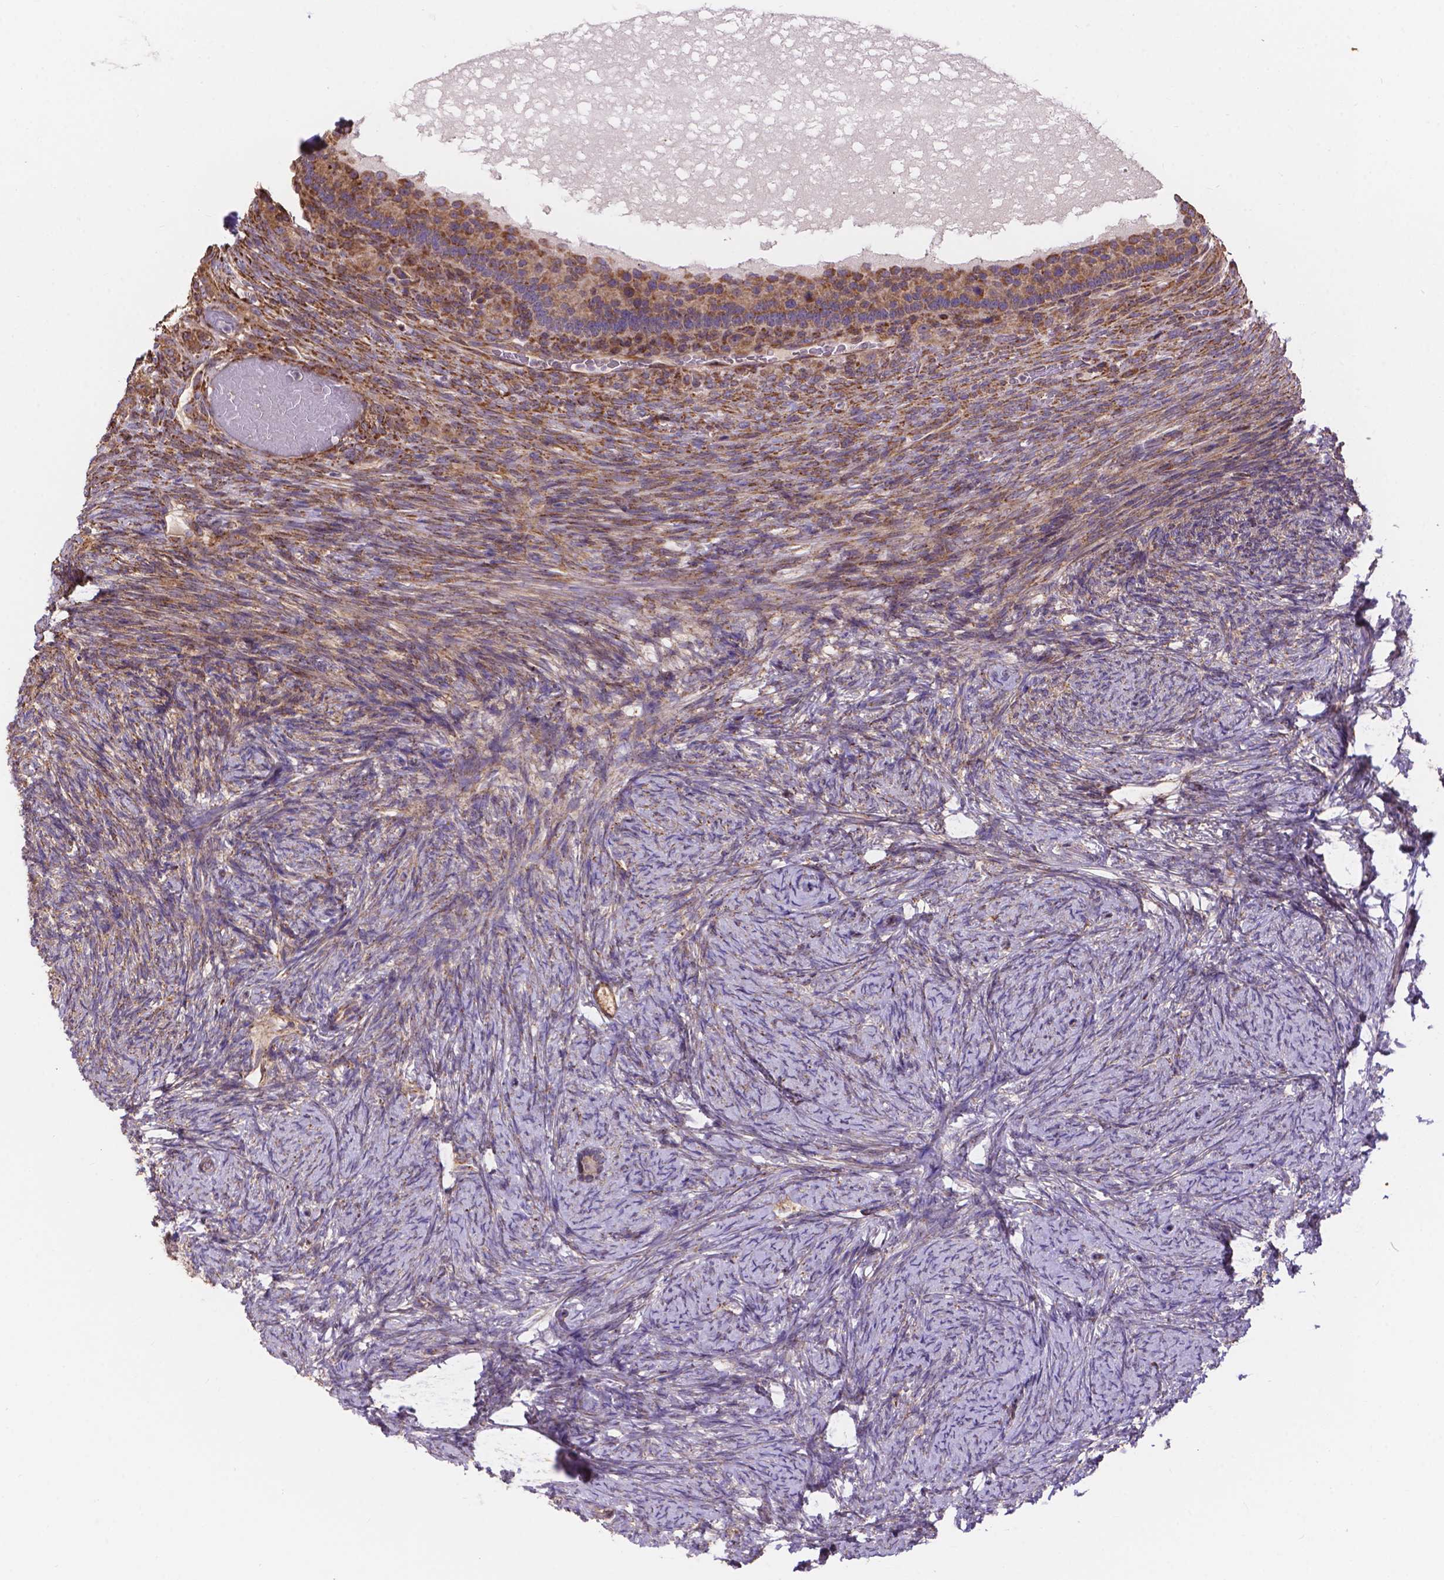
{"staining": {"intensity": "moderate", "quantity": "25%-75%", "location": "cytoplasmic/membranous"}, "tissue": "ovary", "cell_type": "Follicle cells", "image_type": "normal", "snomed": [{"axis": "morphology", "description": "Normal tissue, NOS"}, {"axis": "topography", "description": "Ovary"}], "caption": "A brown stain highlights moderate cytoplasmic/membranous staining of a protein in follicle cells of benign human ovary. Using DAB (brown) and hematoxylin (blue) stains, captured at high magnification using brightfield microscopy.", "gene": "IPO11", "patient": {"sex": "female", "age": 34}}